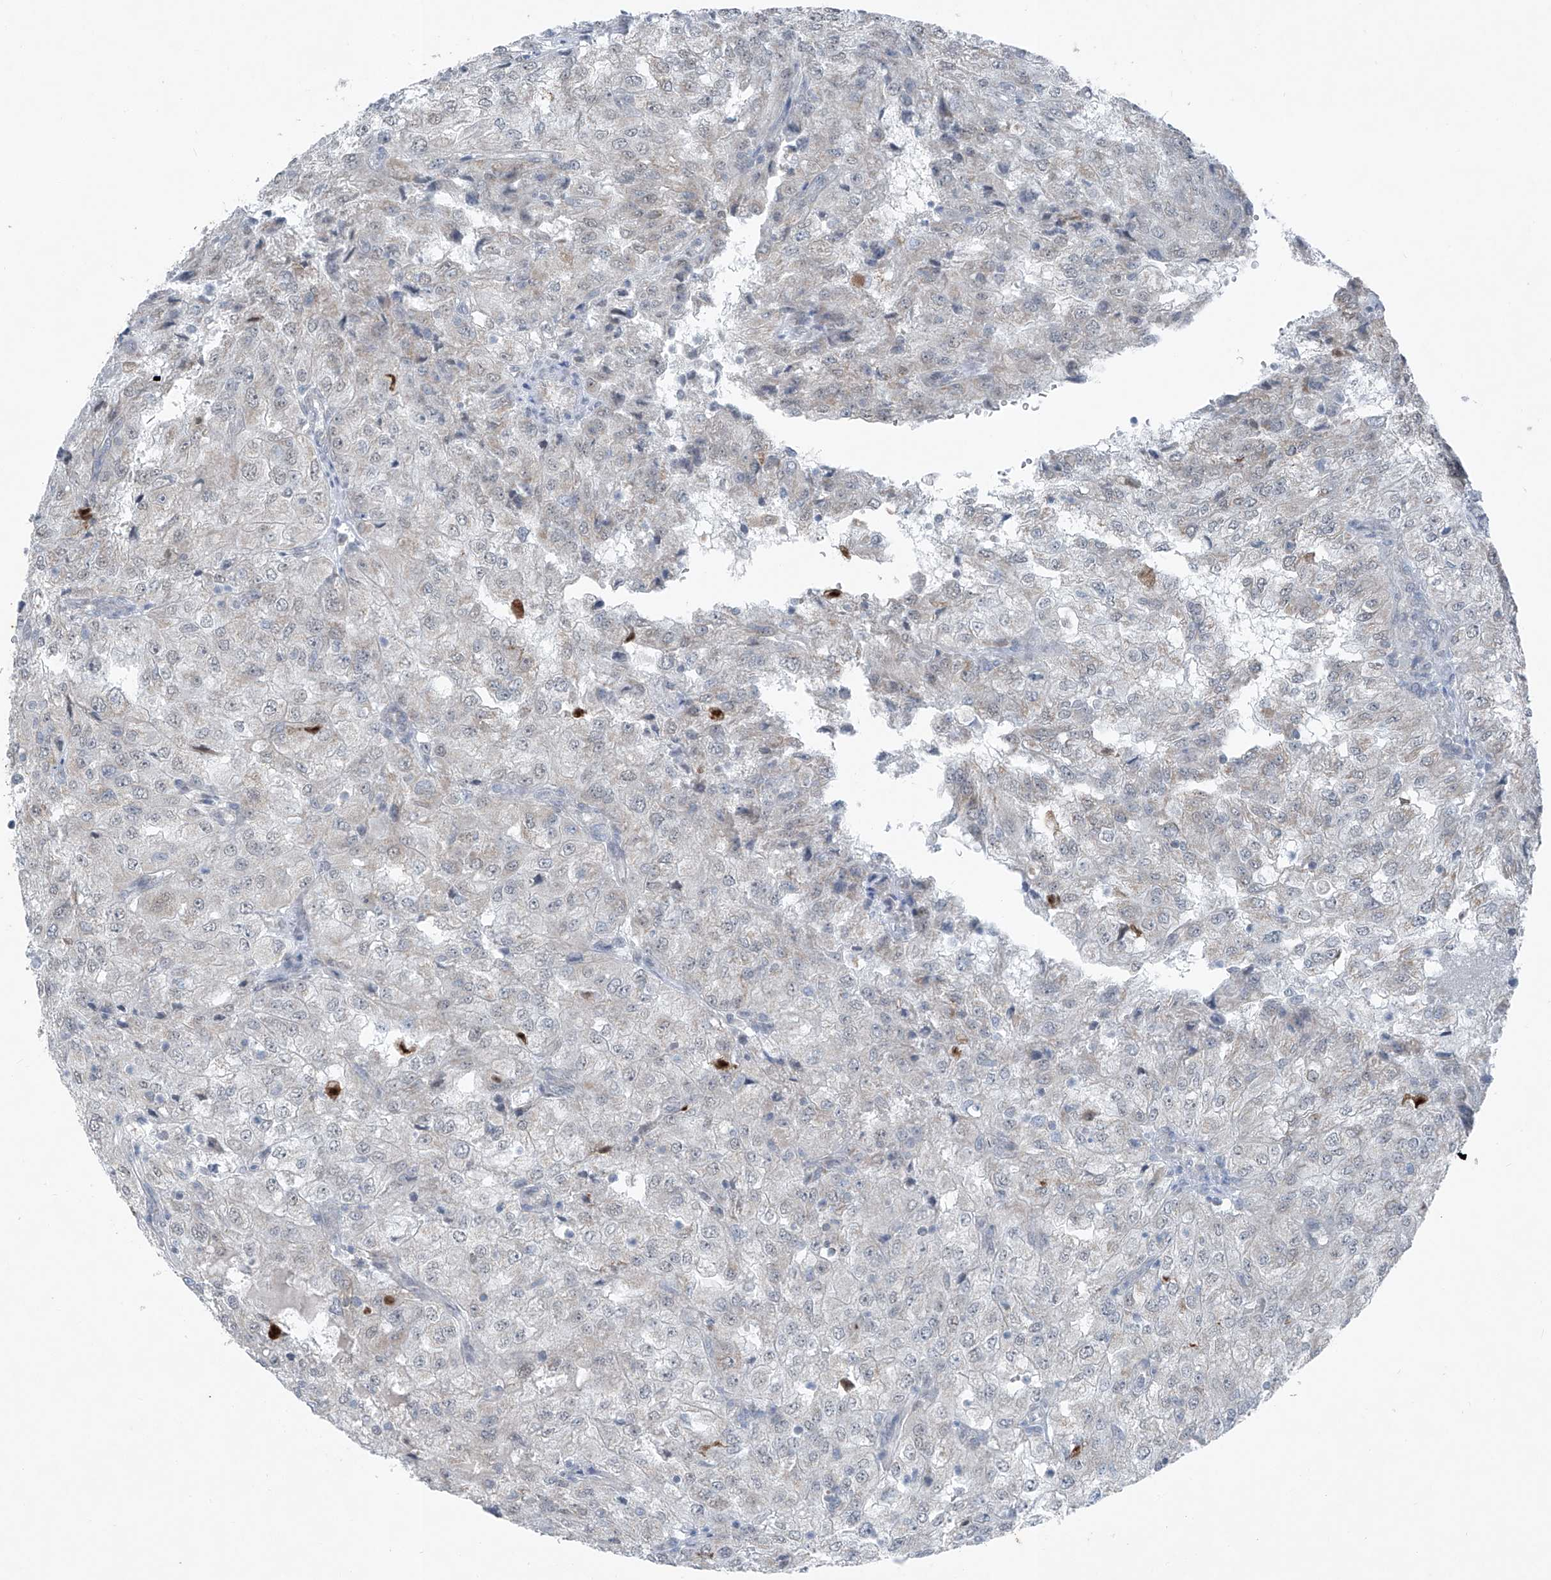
{"staining": {"intensity": "negative", "quantity": "none", "location": "none"}, "tissue": "renal cancer", "cell_type": "Tumor cells", "image_type": "cancer", "snomed": [{"axis": "morphology", "description": "Adenocarcinoma, NOS"}, {"axis": "topography", "description": "Kidney"}], "caption": "Renal cancer stained for a protein using immunohistochemistry reveals no staining tumor cells.", "gene": "DYRK1B", "patient": {"sex": "female", "age": 54}}